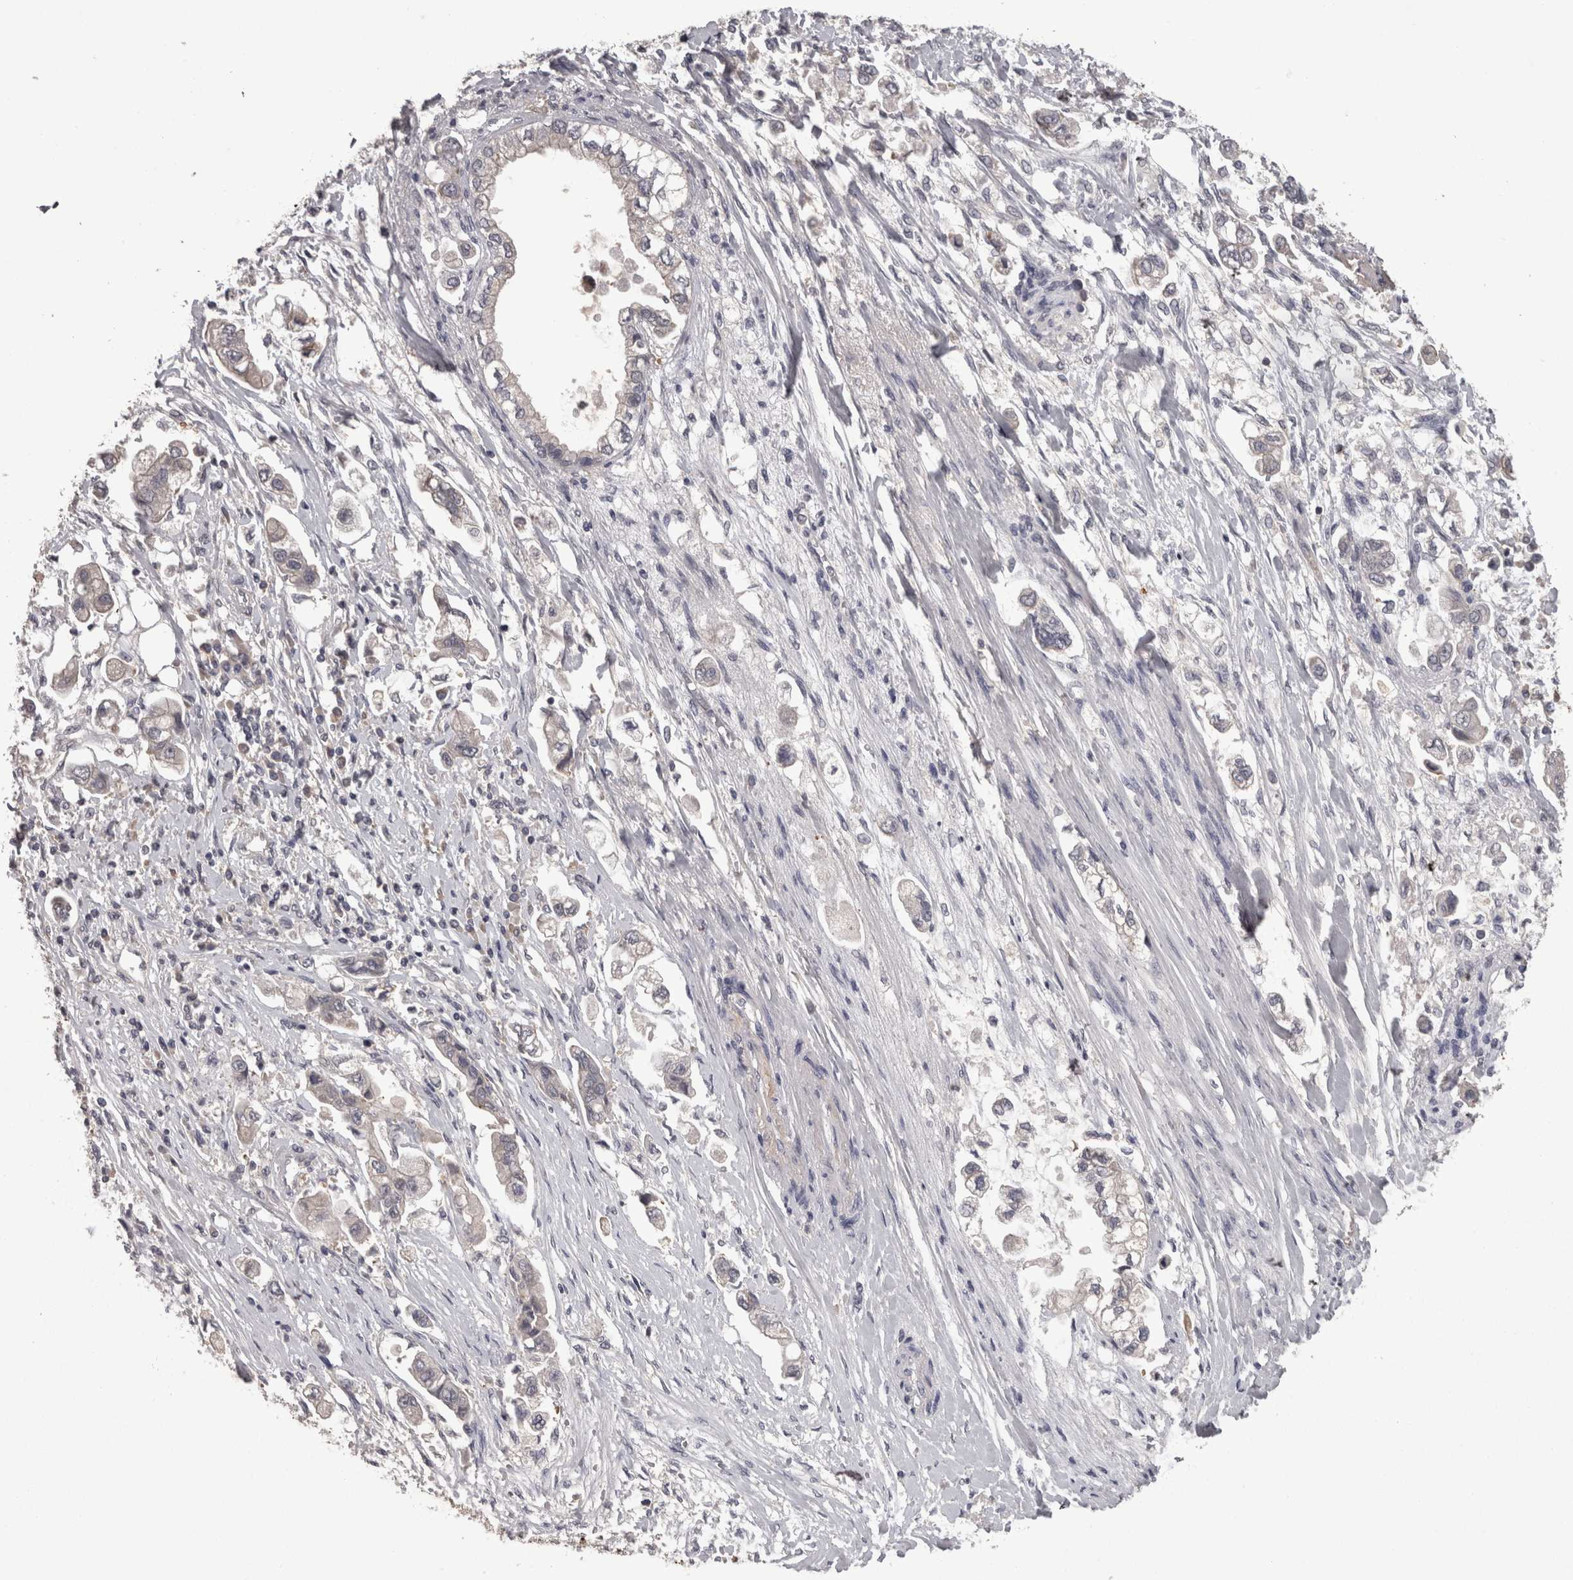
{"staining": {"intensity": "negative", "quantity": "none", "location": "none"}, "tissue": "stomach cancer", "cell_type": "Tumor cells", "image_type": "cancer", "snomed": [{"axis": "morphology", "description": "Adenocarcinoma, NOS"}, {"axis": "topography", "description": "Stomach"}], "caption": "This is an IHC micrograph of human stomach adenocarcinoma. There is no positivity in tumor cells.", "gene": "PON3", "patient": {"sex": "male", "age": 62}}